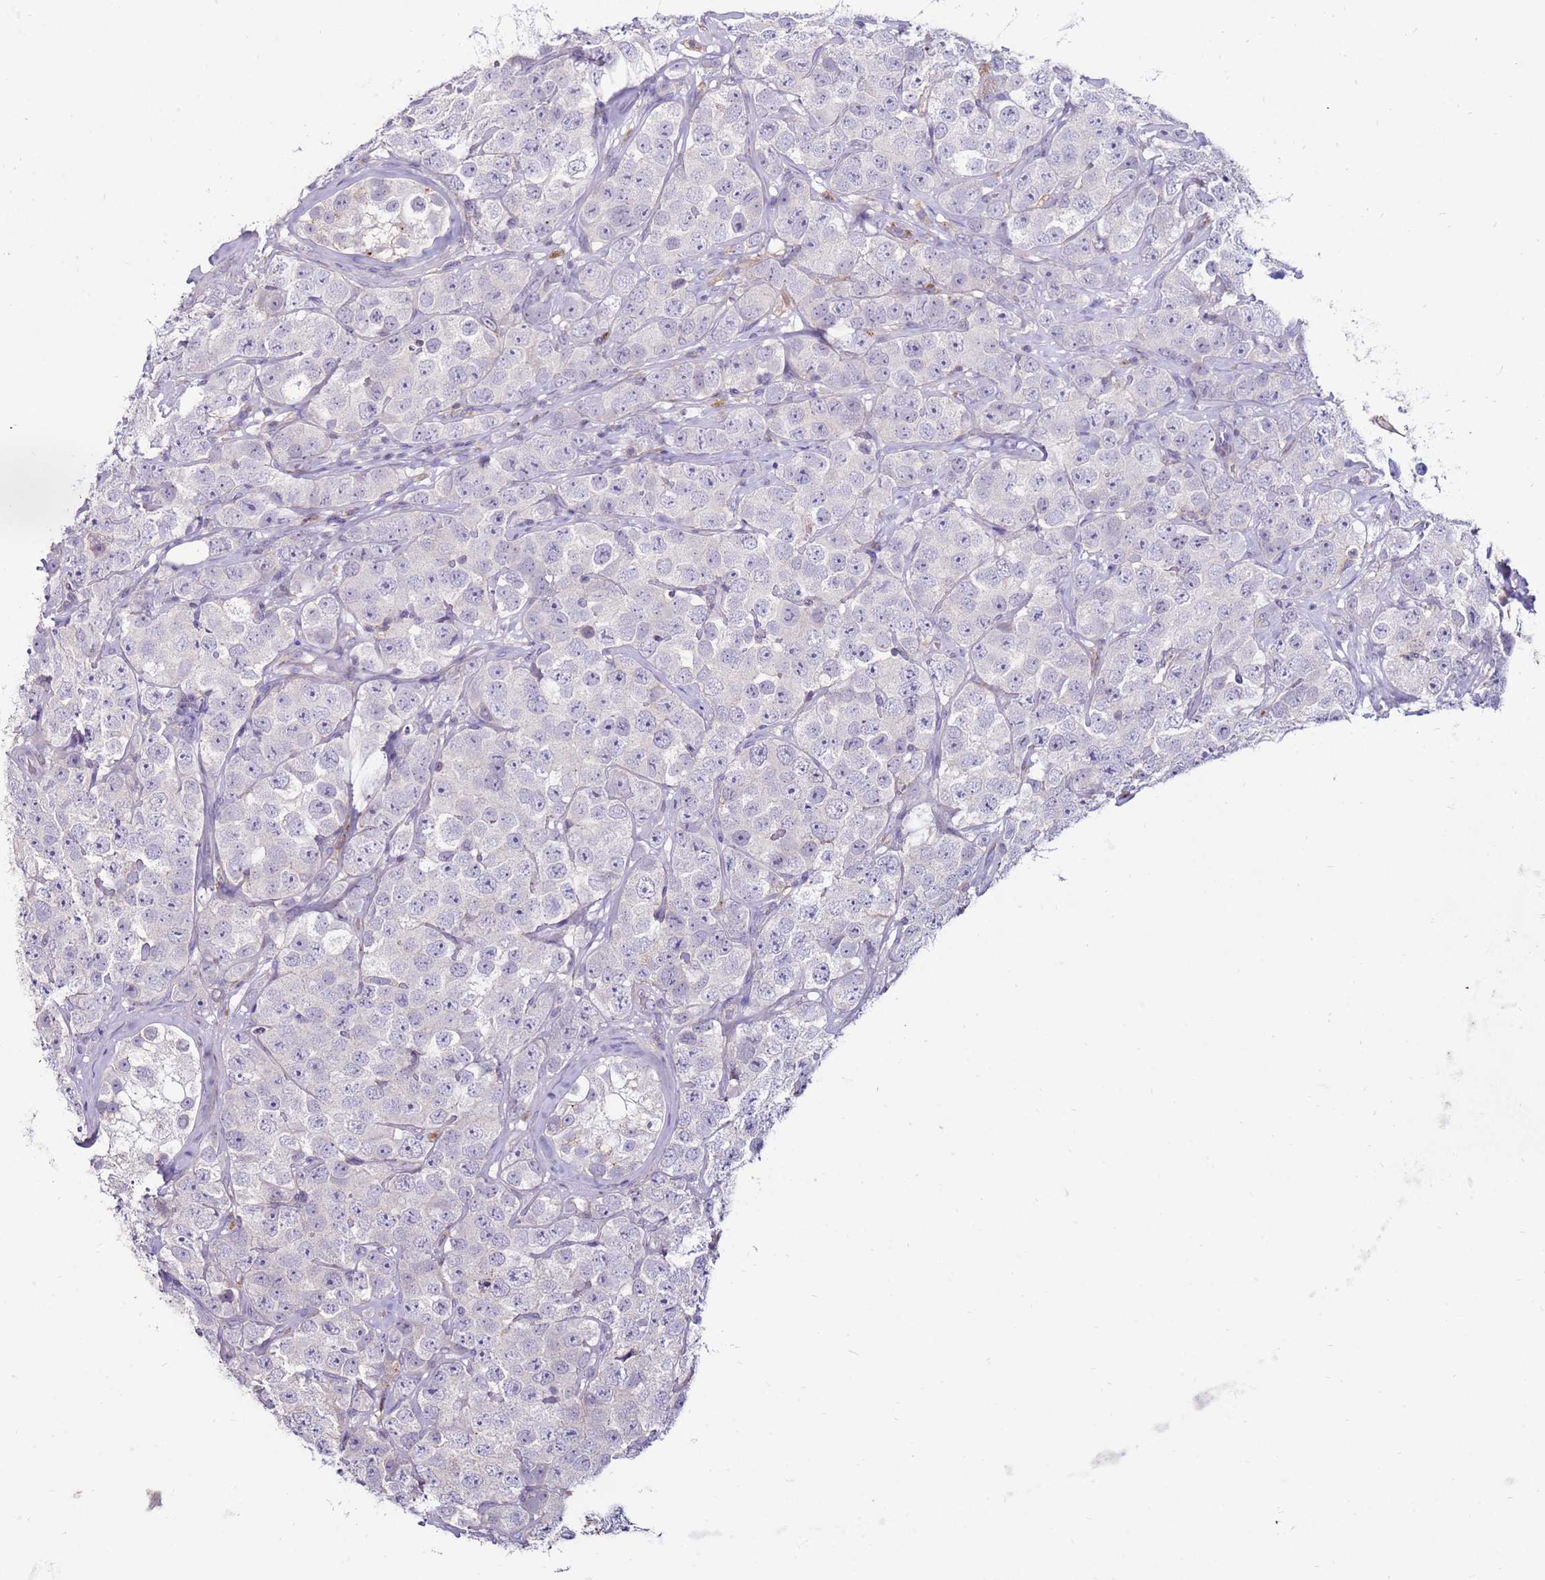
{"staining": {"intensity": "negative", "quantity": "none", "location": "none"}, "tissue": "testis cancer", "cell_type": "Tumor cells", "image_type": "cancer", "snomed": [{"axis": "morphology", "description": "Seminoma, NOS"}, {"axis": "topography", "description": "Testis"}], "caption": "There is no significant positivity in tumor cells of testis seminoma.", "gene": "CLEC4M", "patient": {"sex": "male", "age": 28}}